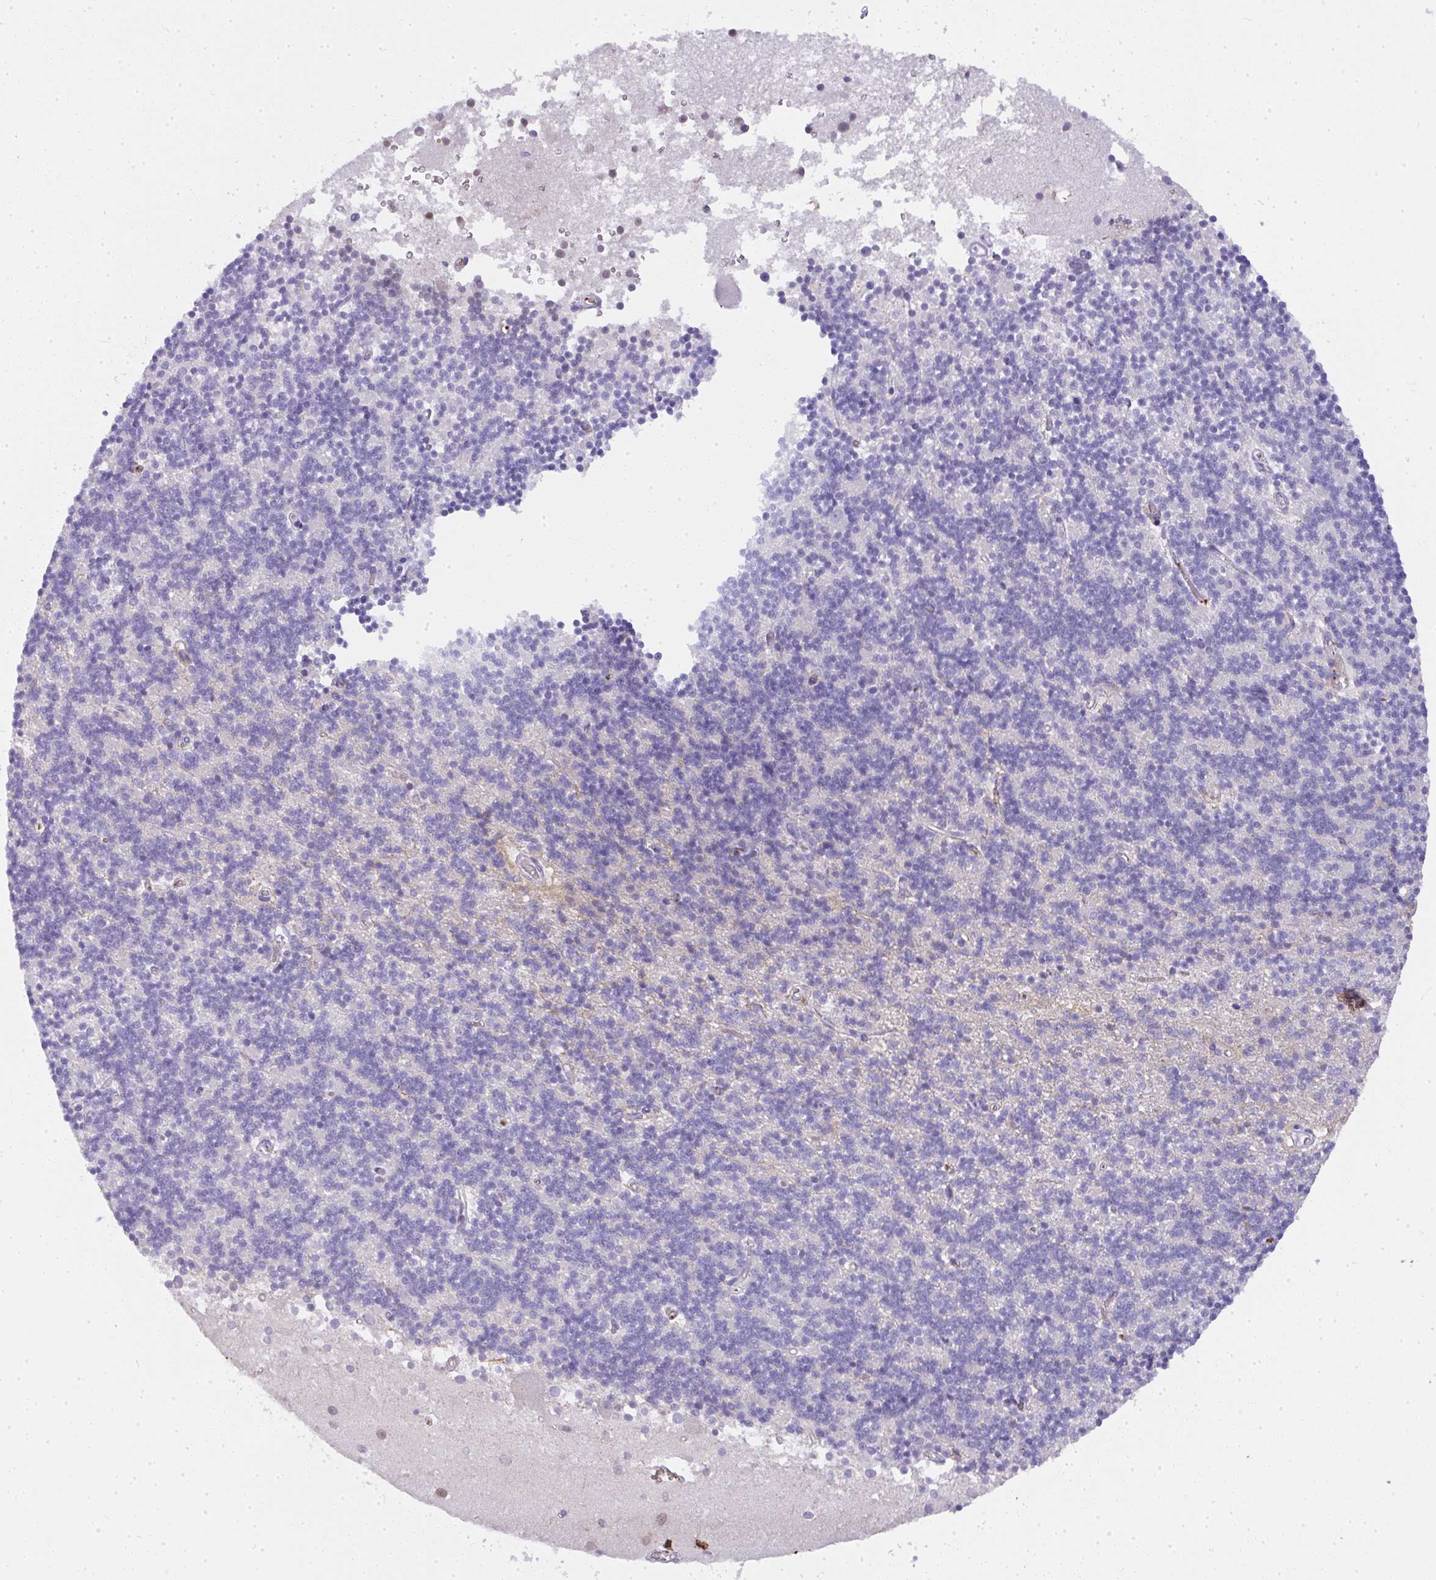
{"staining": {"intensity": "negative", "quantity": "none", "location": "none"}, "tissue": "cerebellum", "cell_type": "Cells in granular layer", "image_type": "normal", "snomed": [{"axis": "morphology", "description": "Normal tissue, NOS"}, {"axis": "topography", "description": "Cerebellum"}], "caption": "IHC histopathology image of benign cerebellum: human cerebellum stained with DAB (3,3'-diaminobenzidine) shows no significant protein positivity in cells in granular layer. (IHC, brightfield microscopy, high magnification).", "gene": "SMYD5", "patient": {"sex": "male", "age": 54}}